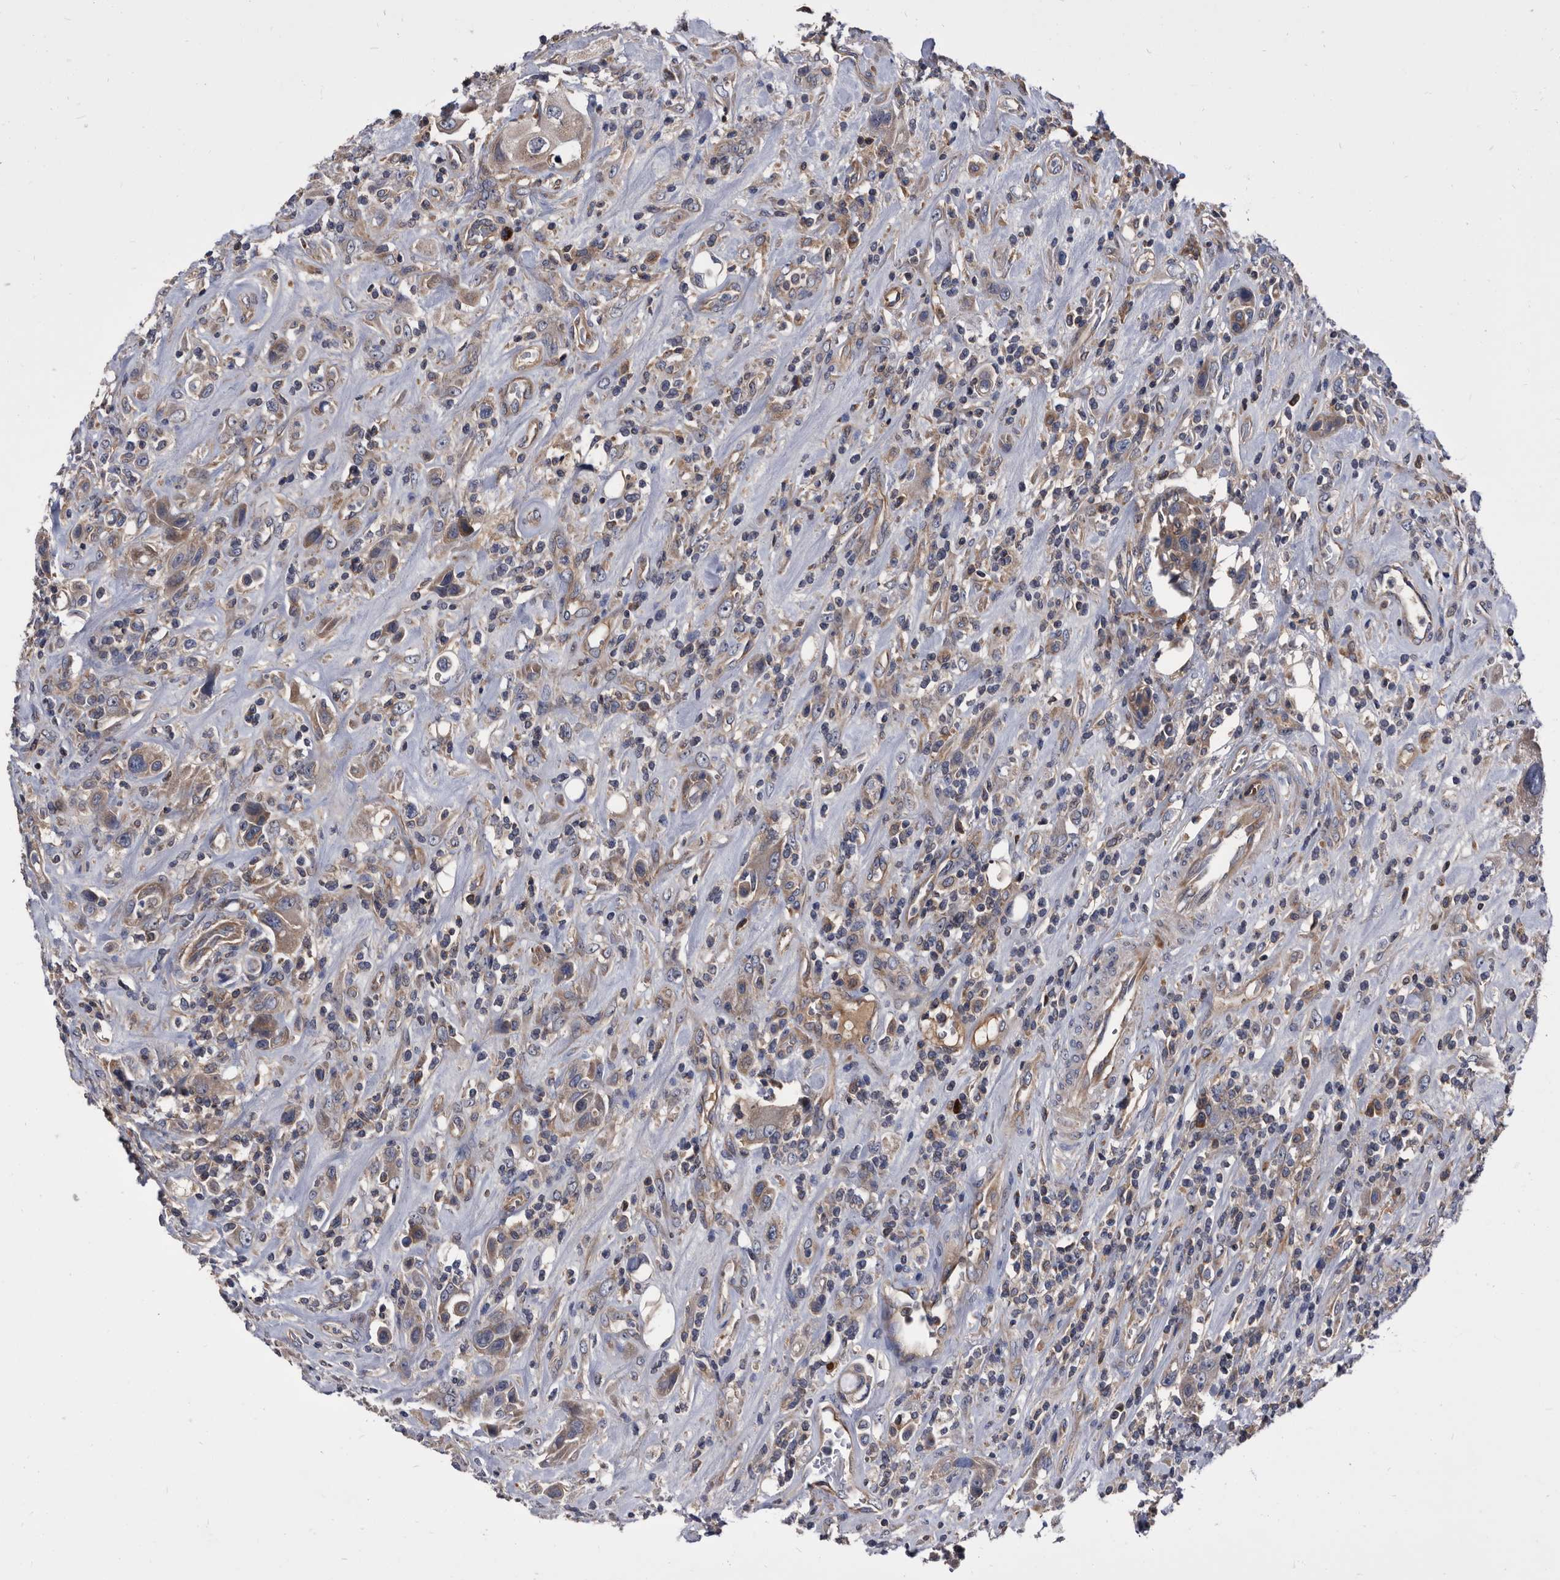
{"staining": {"intensity": "weak", "quantity": ">75%", "location": "cytoplasmic/membranous"}, "tissue": "urothelial cancer", "cell_type": "Tumor cells", "image_type": "cancer", "snomed": [{"axis": "morphology", "description": "Urothelial carcinoma, High grade"}, {"axis": "topography", "description": "Urinary bladder"}], "caption": "Weak cytoplasmic/membranous staining for a protein is appreciated in about >75% of tumor cells of urothelial cancer using immunohistochemistry.", "gene": "DTNBP1", "patient": {"sex": "male", "age": 50}}